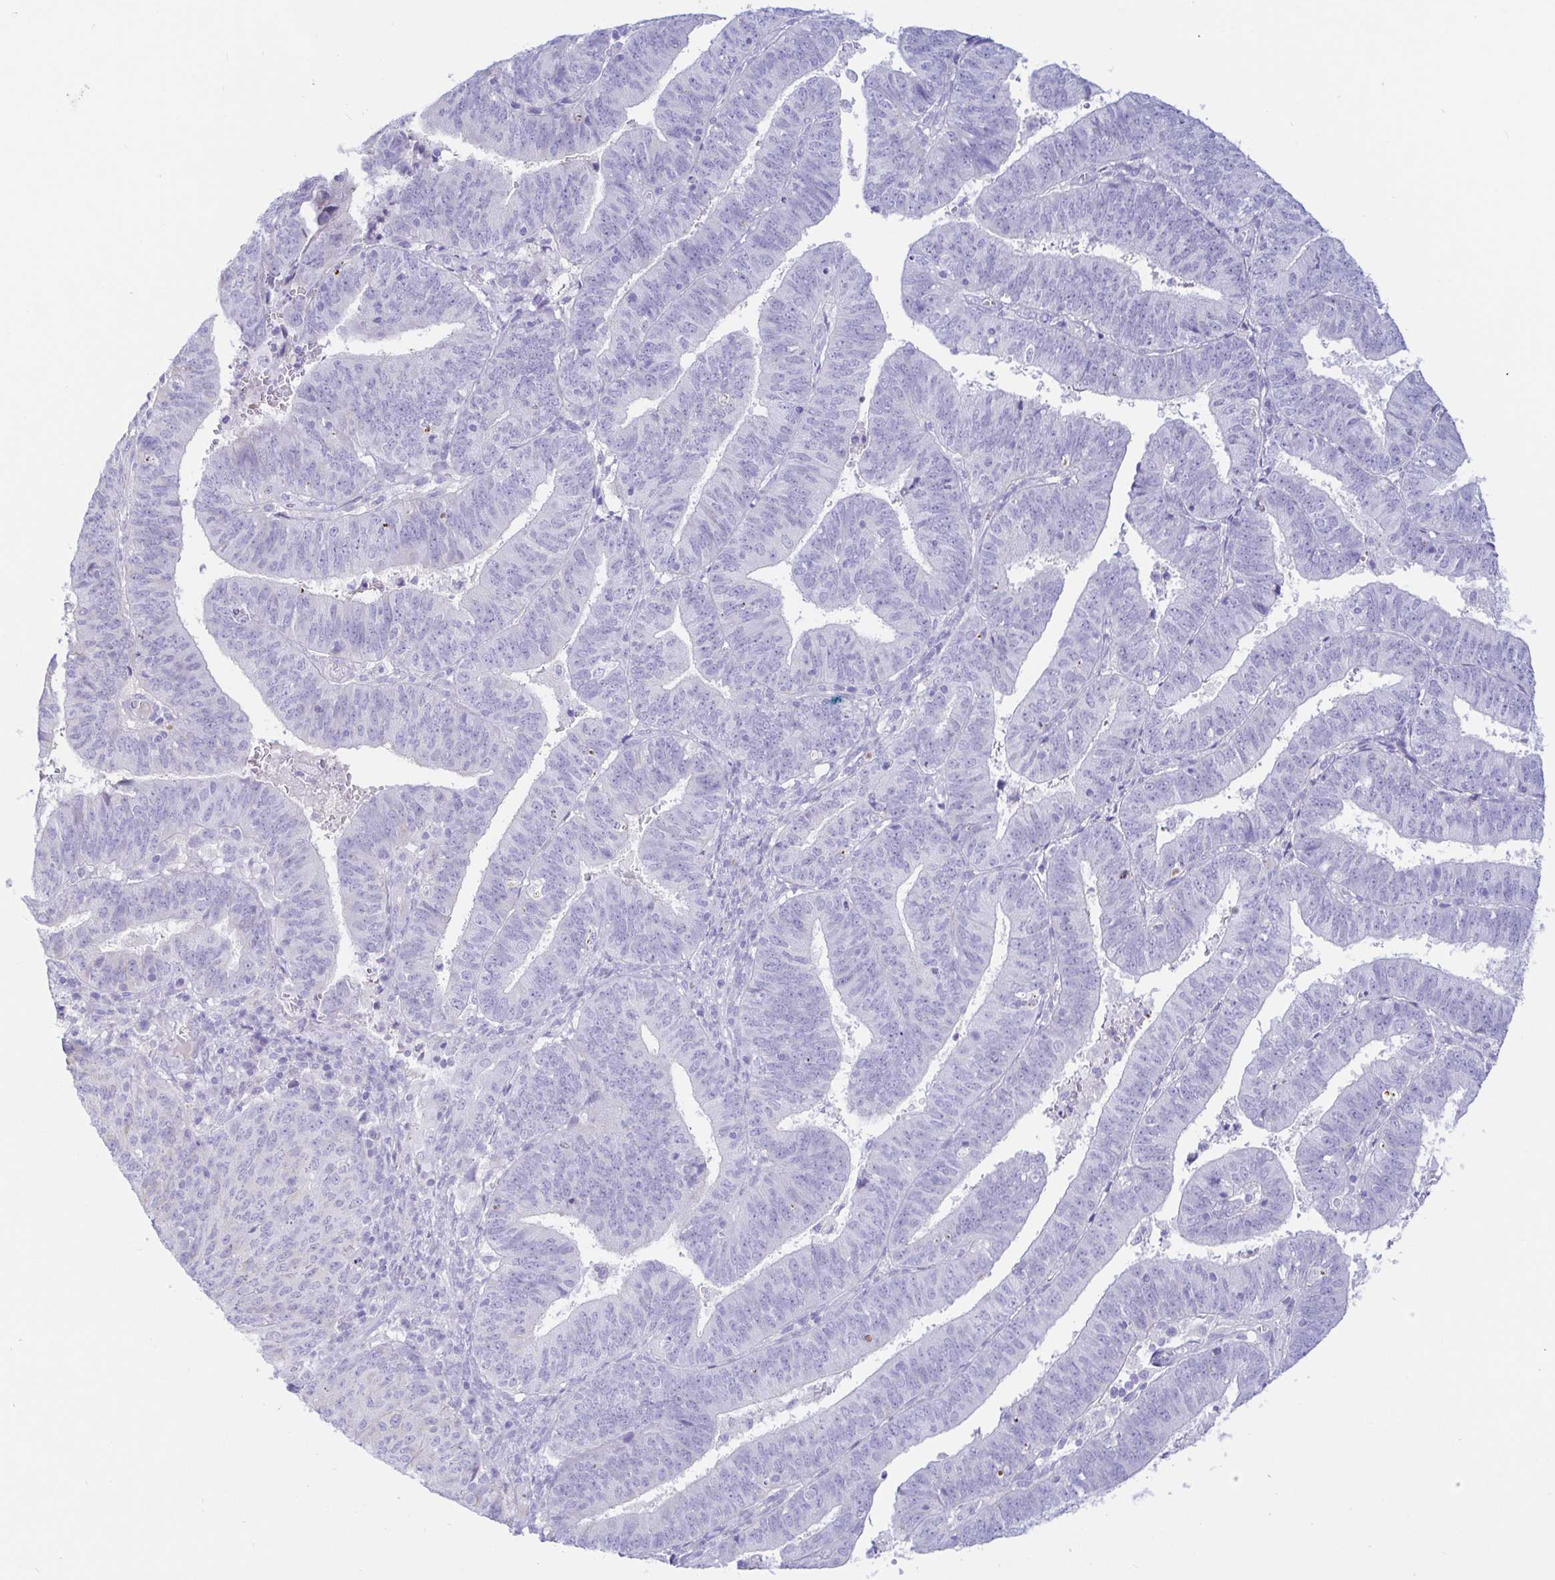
{"staining": {"intensity": "negative", "quantity": "none", "location": "none"}, "tissue": "endometrial cancer", "cell_type": "Tumor cells", "image_type": "cancer", "snomed": [{"axis": "morphology", "description": "Adenocarcinoma, NOS"}, {"axis": "topography", "description": "Endometrium"}], "caption": "This is an immunohistochemistry (IHC) image of human adenocarcinoma (endometrial). There is no staining in tumor cells.", "gene": "PINLYP", "patient": {"sex": "female", "age": 82}}